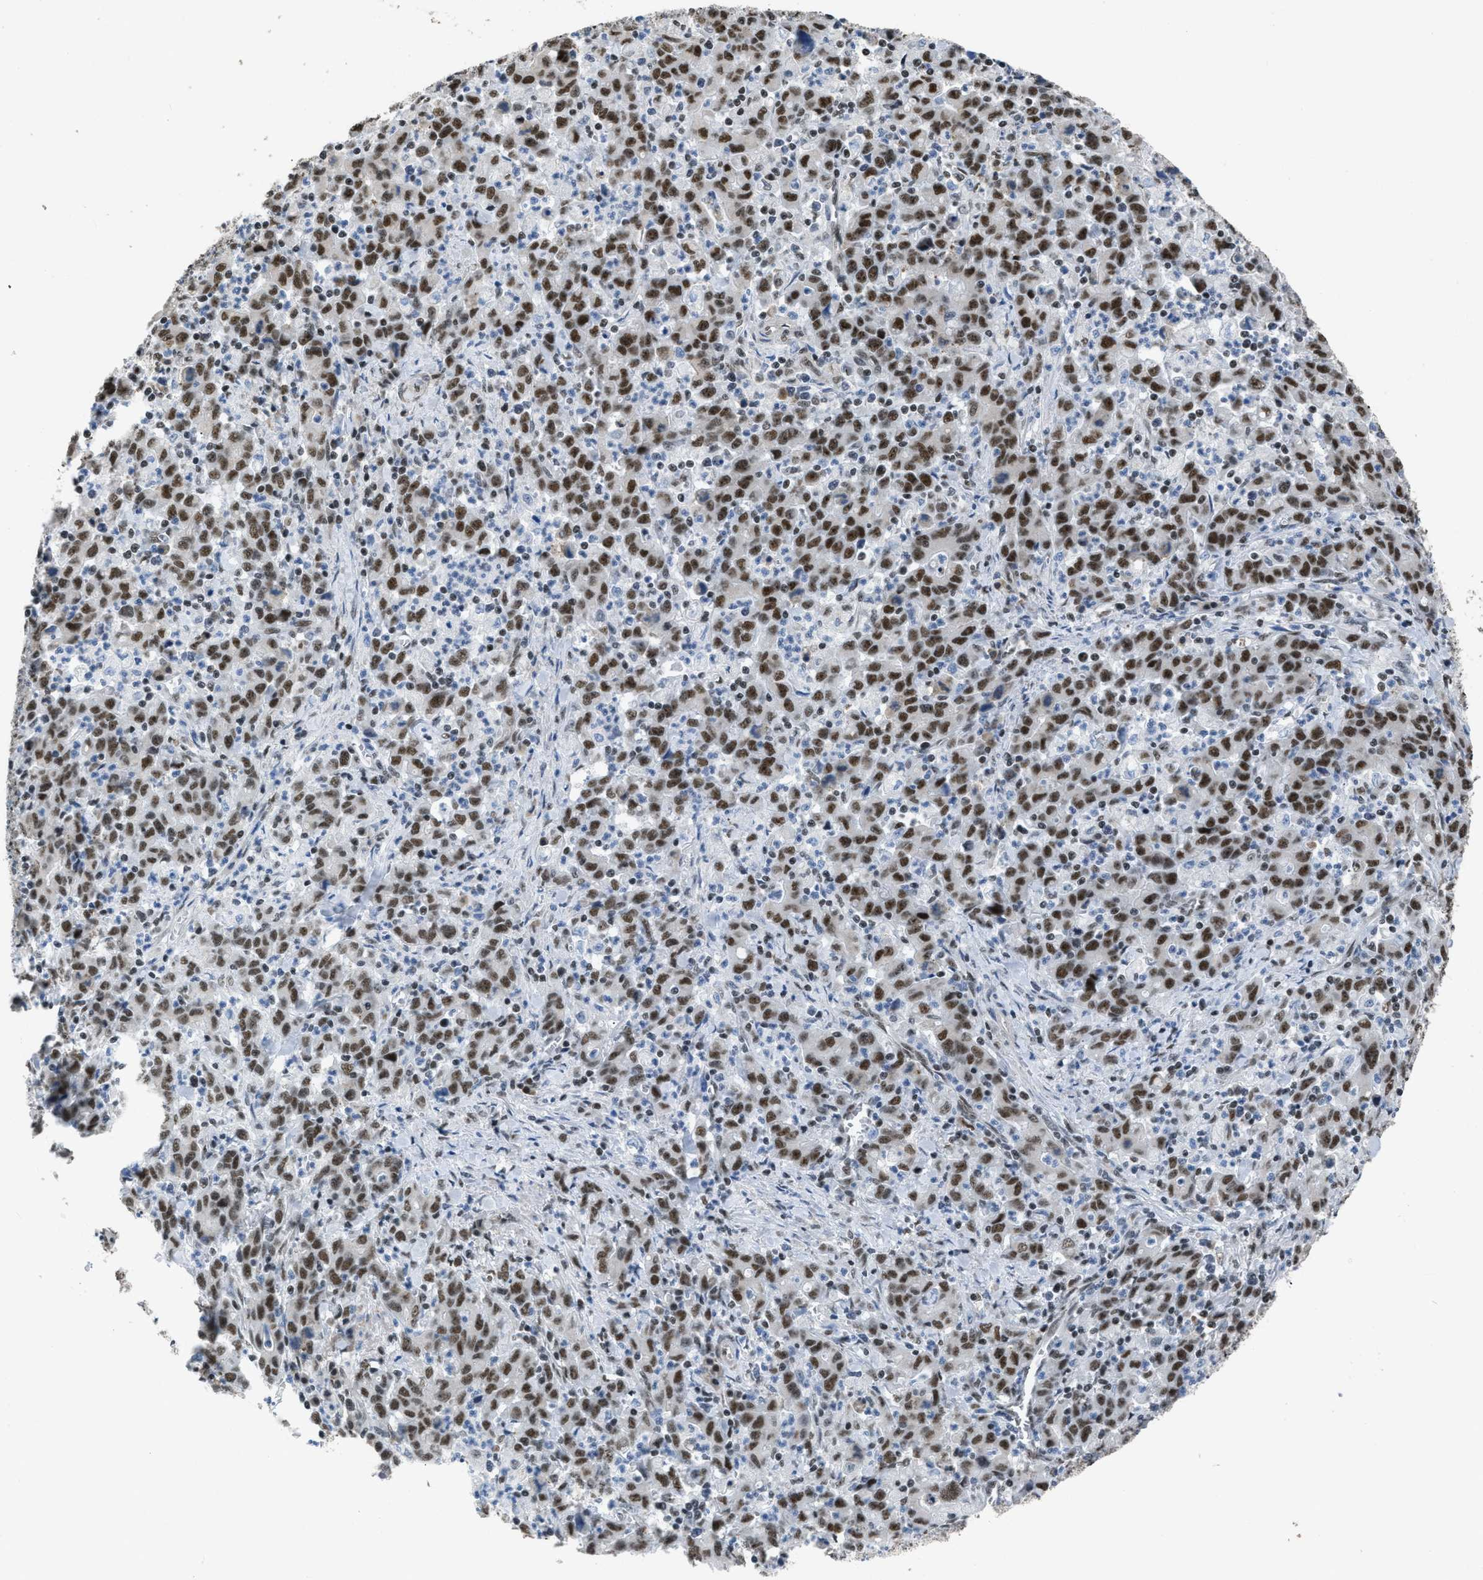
{"staining": {"intensity": "strong", "quantity": ">75%", "location": "nuclear"}, "tissue": "stomach cancer", "cell_type": "Tumor cells", "image_type": "cancer", "snomed": [{"axis": "morphology", "description": "Adenocarcinoma, NOS"}, {"axis": "topography", "description": "Stomach, upper"}], "caption": "DAB immunohistochemical staining of stomach cancer (adenocarcinoma) reveals strong nuclear protein expression in about >75% of tumor cells.", "gene": "SCAF4", "patient": {"sex": "male", "age": 69}}